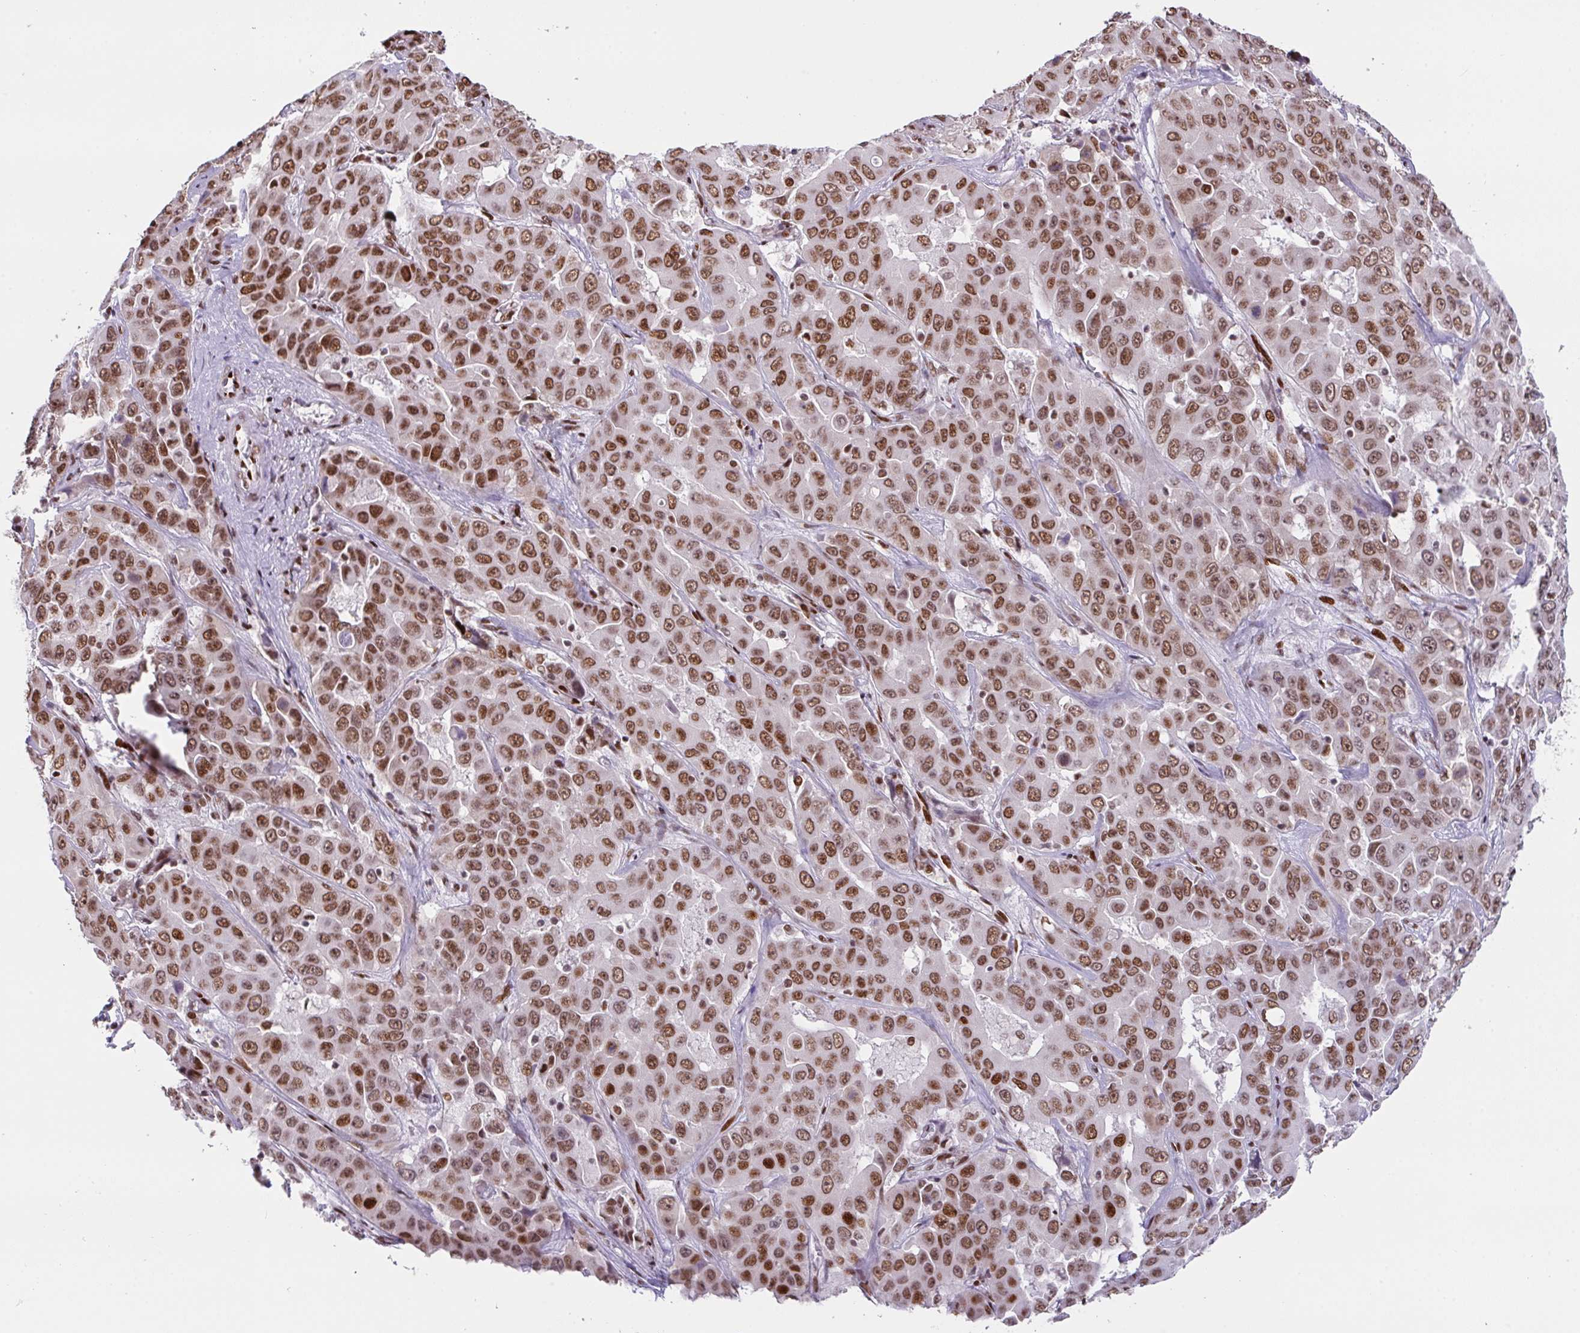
{"staining": {"intensity": "moderate", "quantity": ">75%", "location": "nuclear"}, "tissue": "liver cancer", "cell_type": "Tumor cells", "image_type": "cancer", "snomed": [{"axis": "morphology", "description": "Cholangiocarcinoma"}, {"axis": "topography", "description": "Liver"}], "caption": "Immunohistochemistry (IHC) photomicrograph of human liver cancer stained for a protein (brown), which exhibits medium levels of moderate nuclear expression in about >75% of tumor cells.", "gene": "CLP1", "patient": {"sex": "female", "age": 52}}